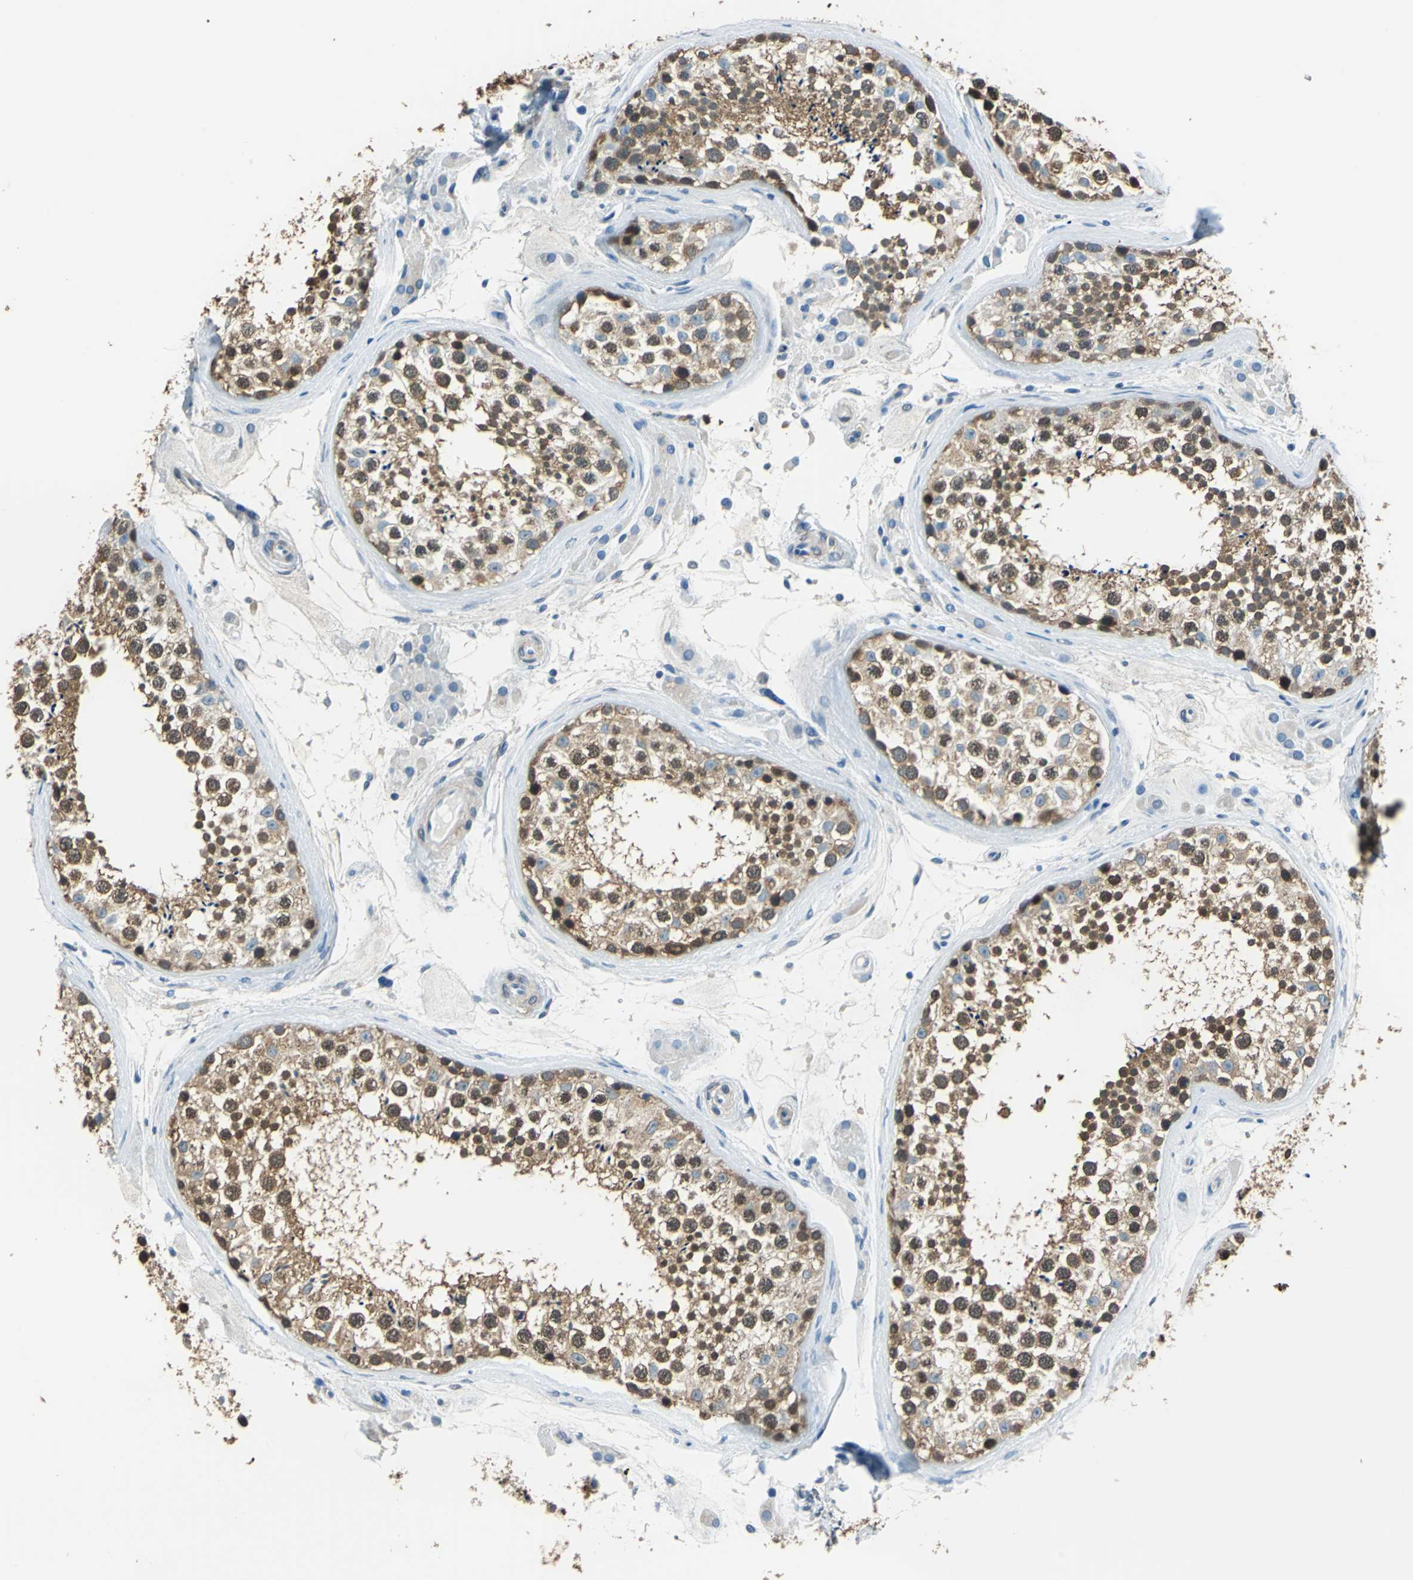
{"staining": {"intensity": "strong", "quantity": ">75%", "location": "cytoplasmic/membranous,nuclear"}, "tissue": "testis", "cell_type": "Cells in seminiferous ducts", "image_type": "normal", "snomed": [{"axis": "morphology", "description": "Normal tissue, NOS"}, {"axis": "topography", "description": "Testis"}], "caption": "Human testis stained with a brown dye reveals strong cytoplasmic/membranous,nuclear positive staining in approximately >75% of cells in seminiferous ducts.", "gene": "FKBP4", "patient": {"sex": "male", "age": 46}}